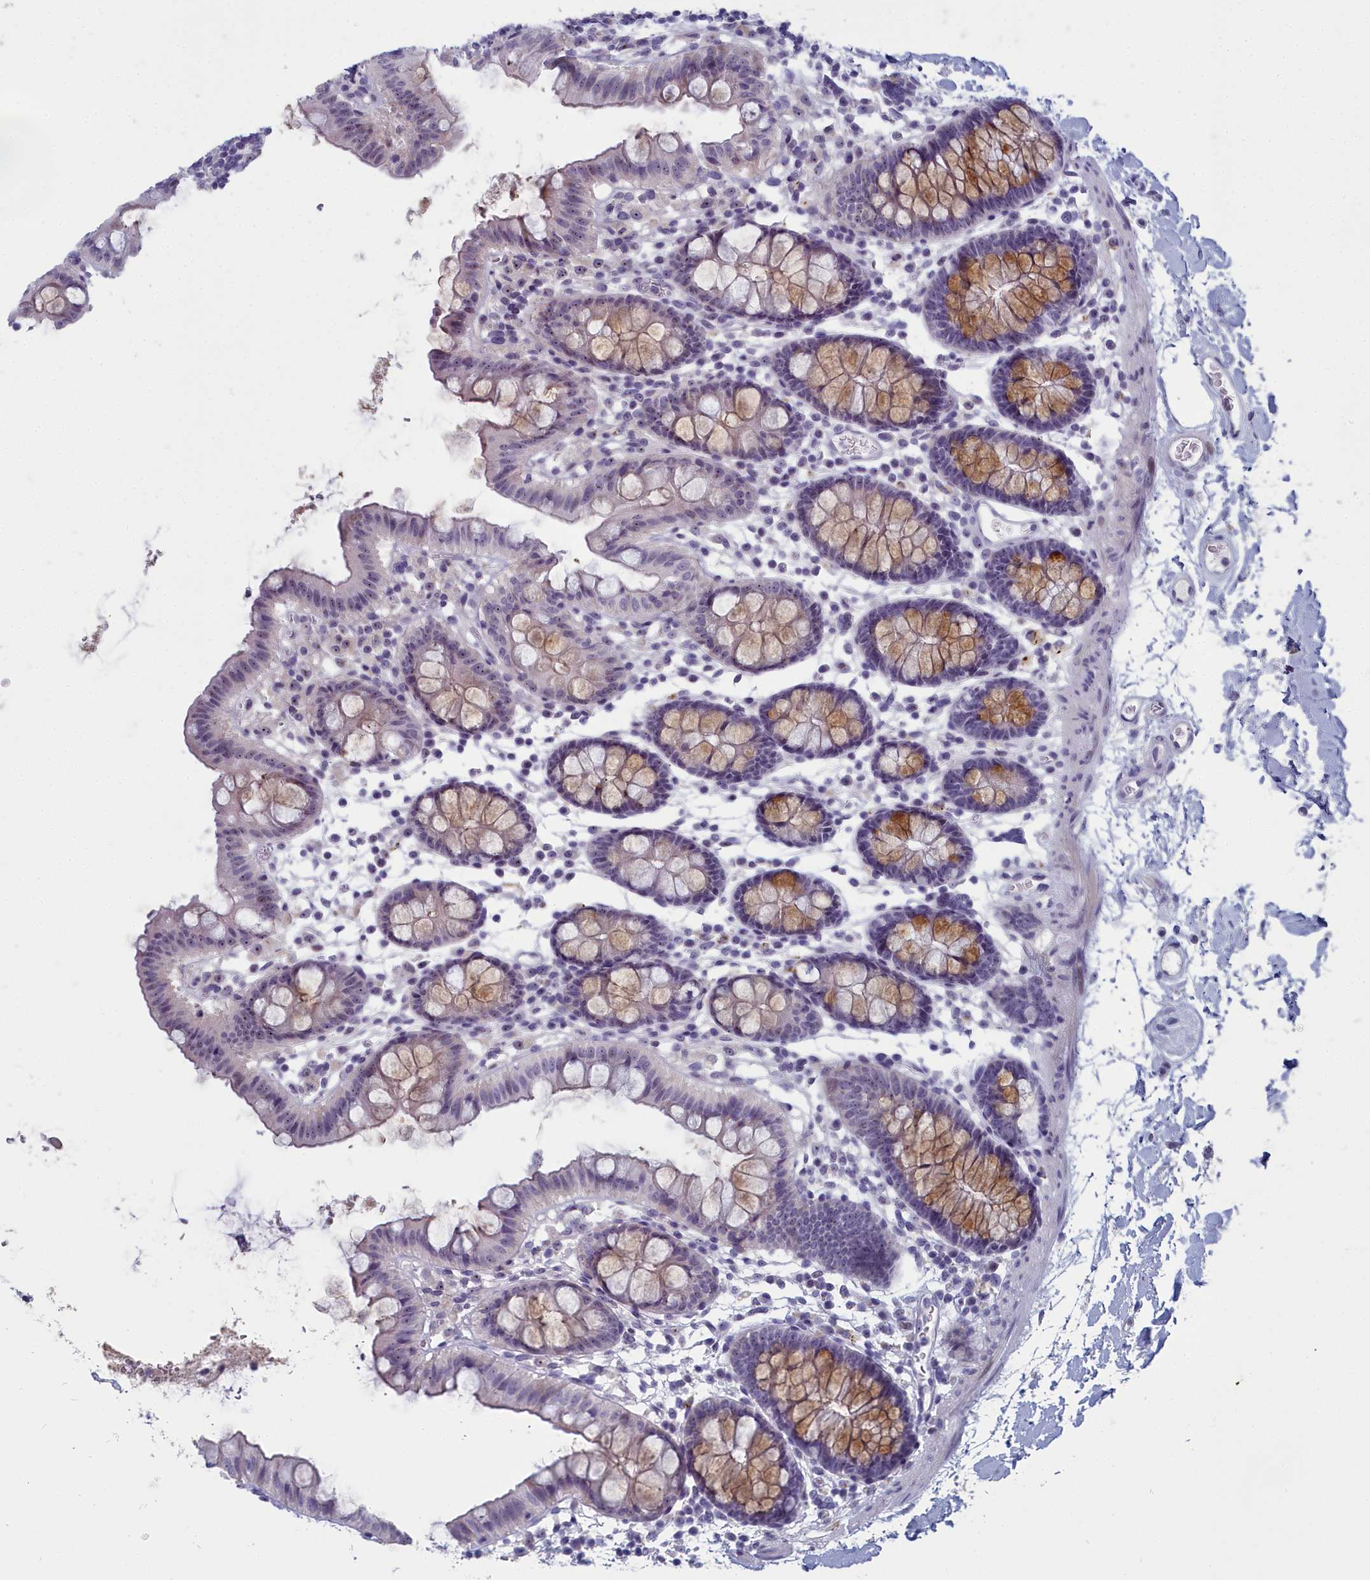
{"staining": {"intensity": "negative", "quantity": "none", "location": "none"}, "tissue": "colon", "cell_type": "Endothelial cells", "image_type": "normal", "snomed": [{"axis": "morphology", "description": "Normal tissue, NOS"}, {"axis": "topography", "description": "Colon"}], "caption": "Immunohistochemistry of unremarkable human colon exhibits no positivity in endothelial cells.", "gene": "INSYN2A", "patient": {"sex": "male", "age": 75}}